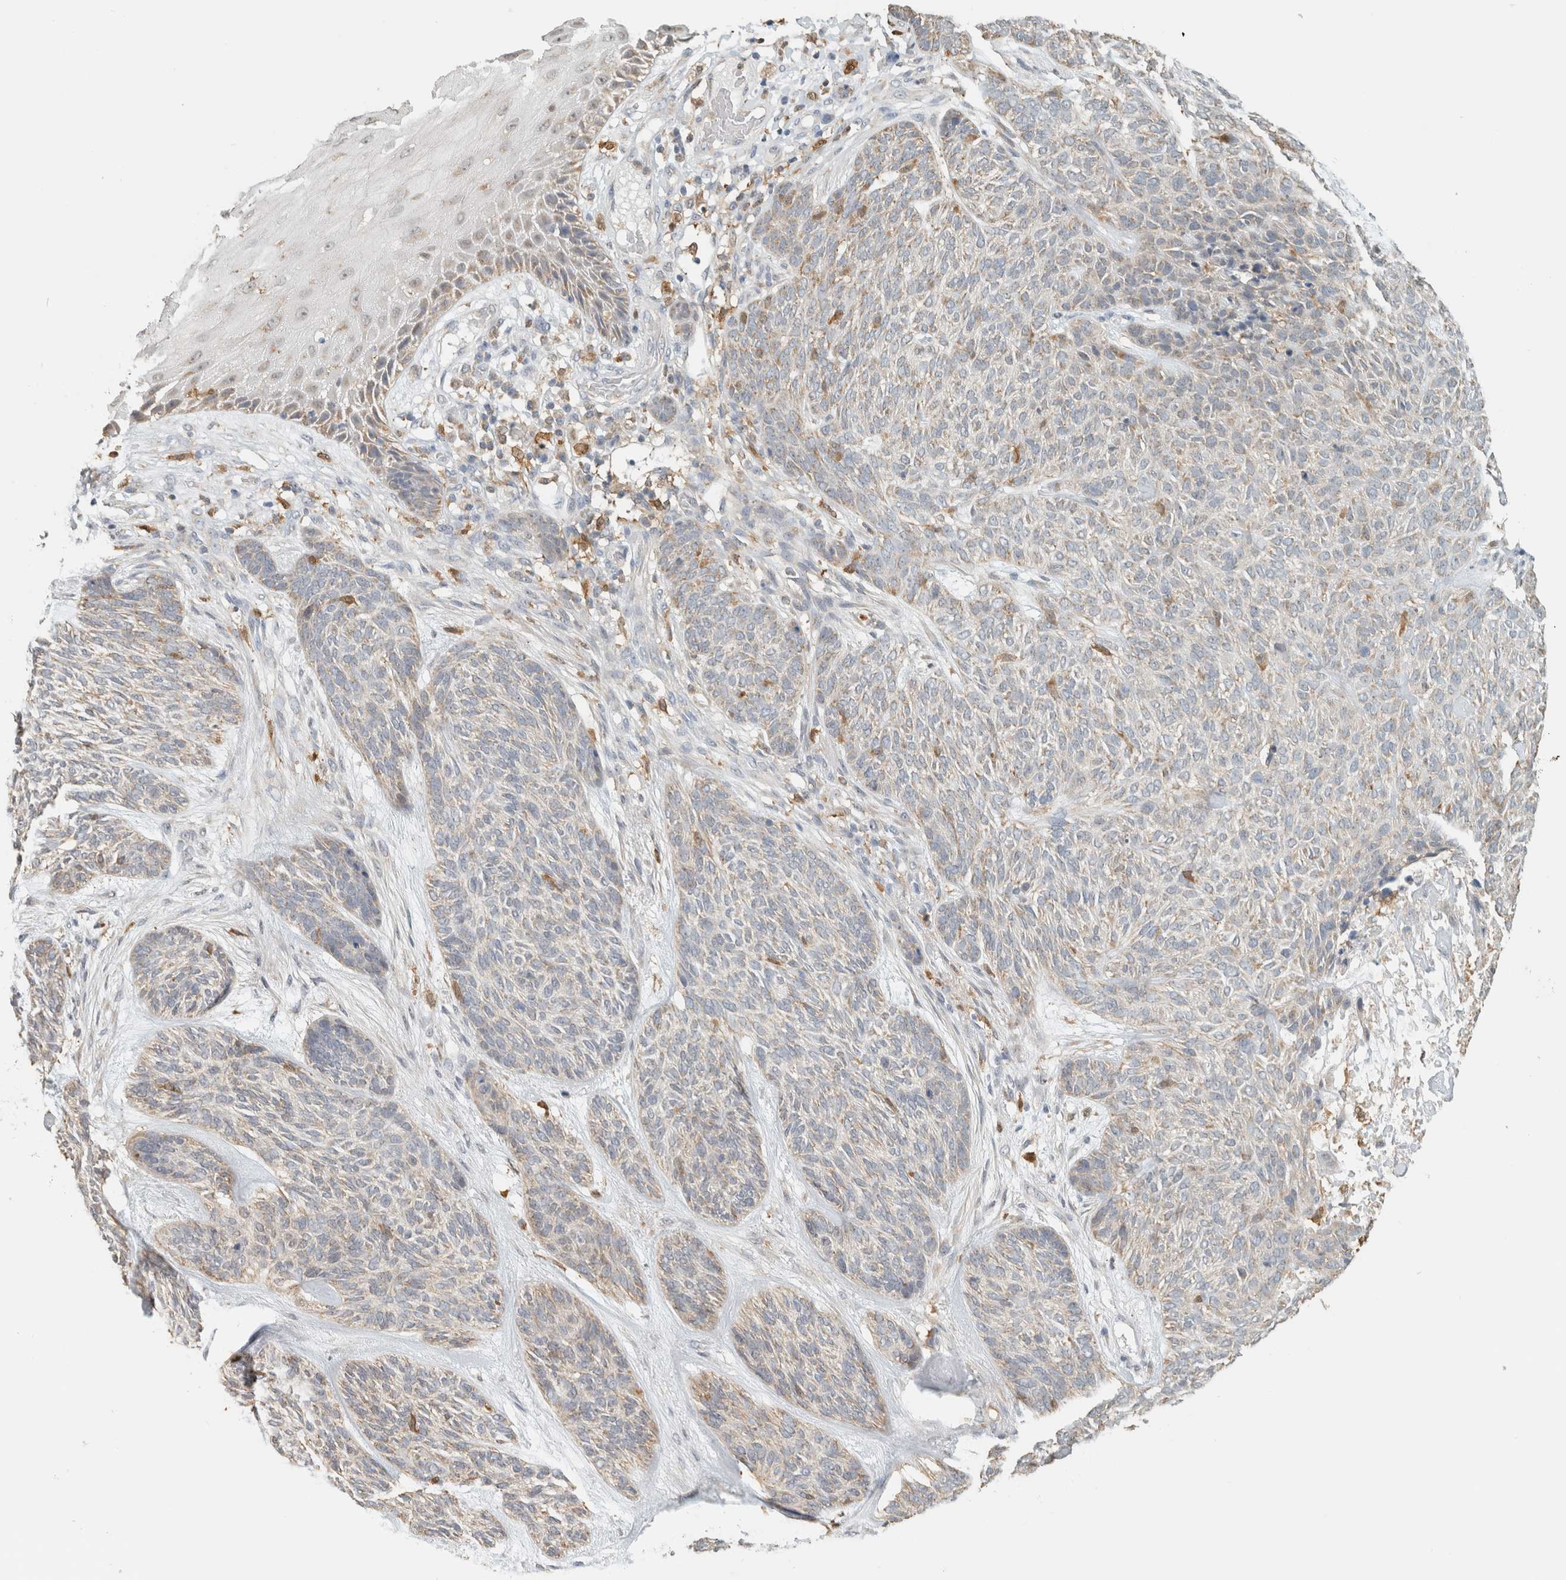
{"staining": {"intensity": "weak", "quantity": "<25%", "location": "cytoplasmic/membranous"}, "tissue": "skin cancer", "cell_type": "Tumor cells", "image_type": "cancer", "snomed": [{"axis": "morphology", "description": "Basal cell carcinoma"}, {"axis": "topography", "description": "Skin"}], "caption": "The immunohistochemistry (IHC) photomicrograph has no significant staining in tumor cells of skin cancer (basal cell carcinoma) tissue.", "gene": "CAPG", "patient": {"sex": "male", "age": 55}}